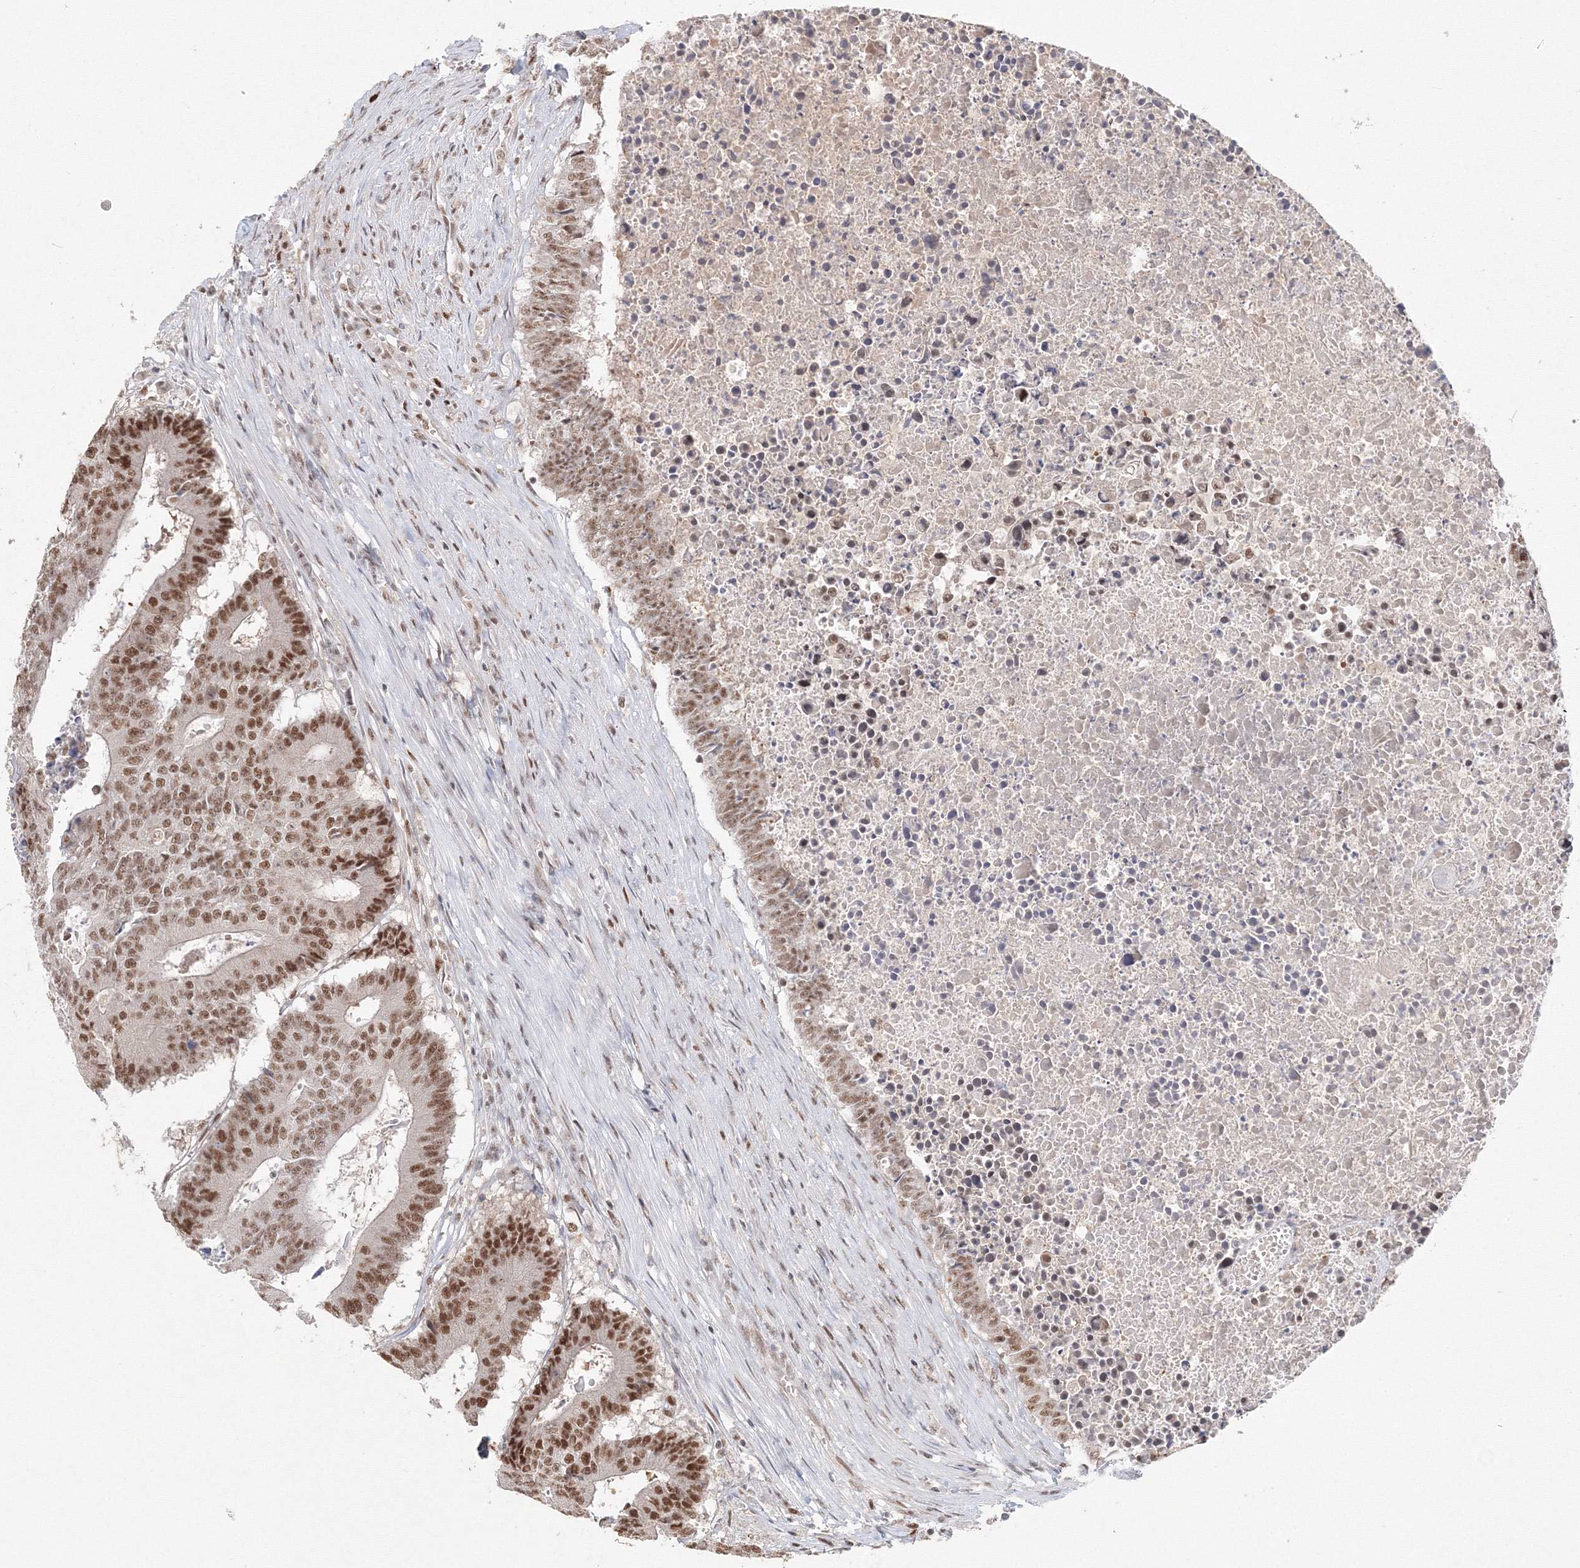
{"staining": {"intensity": "moderate", "quantity": ">75%", "location": "nuclear"}, "tissue": "colorectal cancer", "cell_type": "Tumor cells", "image_type": "cancer", "snomed": [{"axis": "morphology", "description": "Adenocarcinoma, NOS"}, {"axis": "topography", "description": "Colon"}], "caption": "This photomicrograph demonstrates immunohistochemistry staining of human colorectal adenocarcinoma, with medium moderate nuclear staining in about >75% of tumor cells.", "gene": "IWS1", "patient": {"sex": "male", "age": 87}}